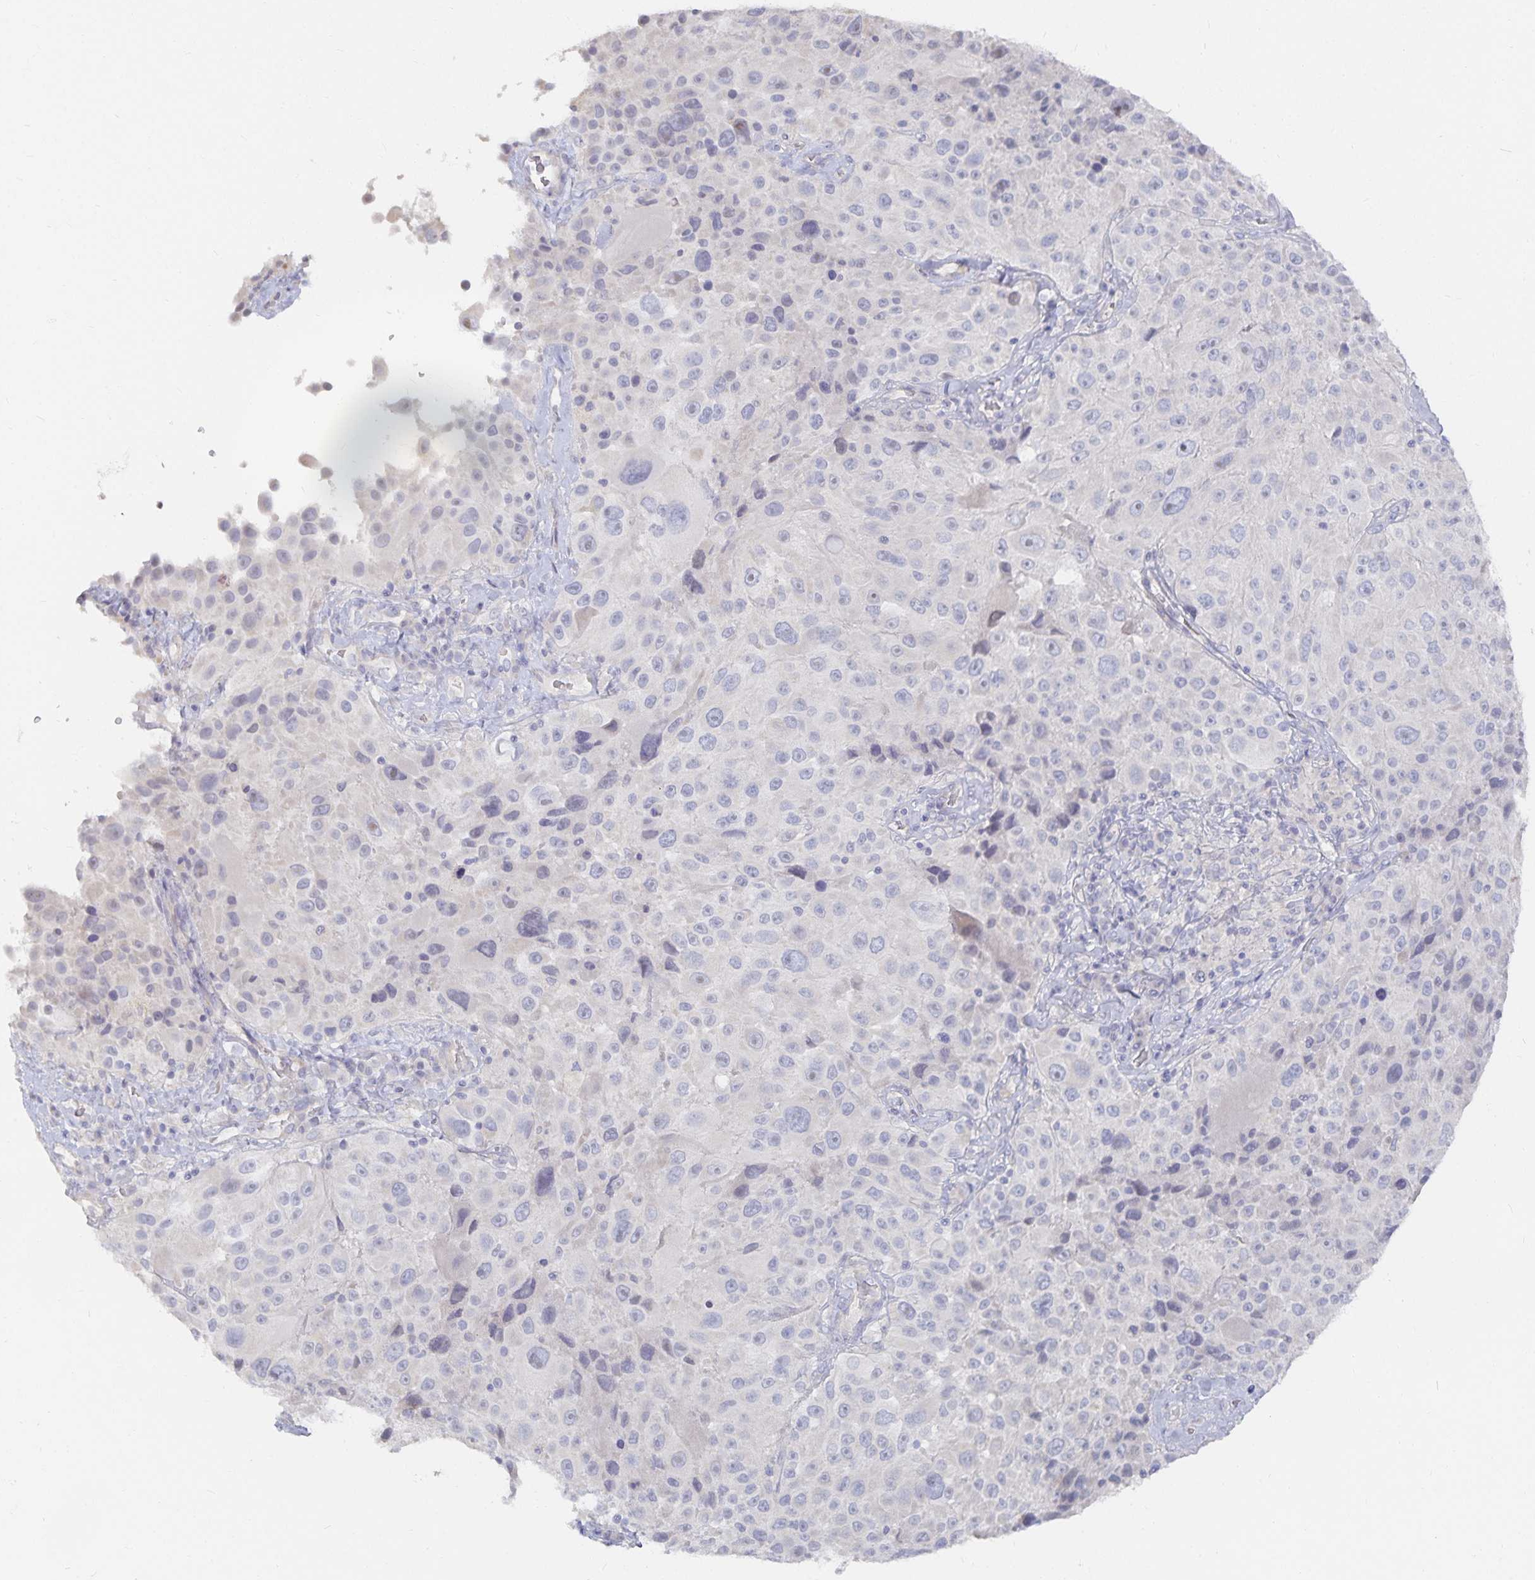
{"staining": {"intensity": "negative", "quantity": "none", "location": "none"}, "tissue": "melanoma", "cell_type": "Tumor cells", "image_type": "cancer", "snomed": [{"axis": "morphology", "description": "Malignant melanoma, Metastatic site"}, {"axis": "topography", "description": "Lymph node"}], "caption": "Immunohistochemistry photomicrograph of neoplastic tissue: malignant melanoma (metastatic site) stained with DAB displays no significant protein expression in tumor cells.", "gene": "DNAH9", "patient": {"sex": "male", "age": 62}}